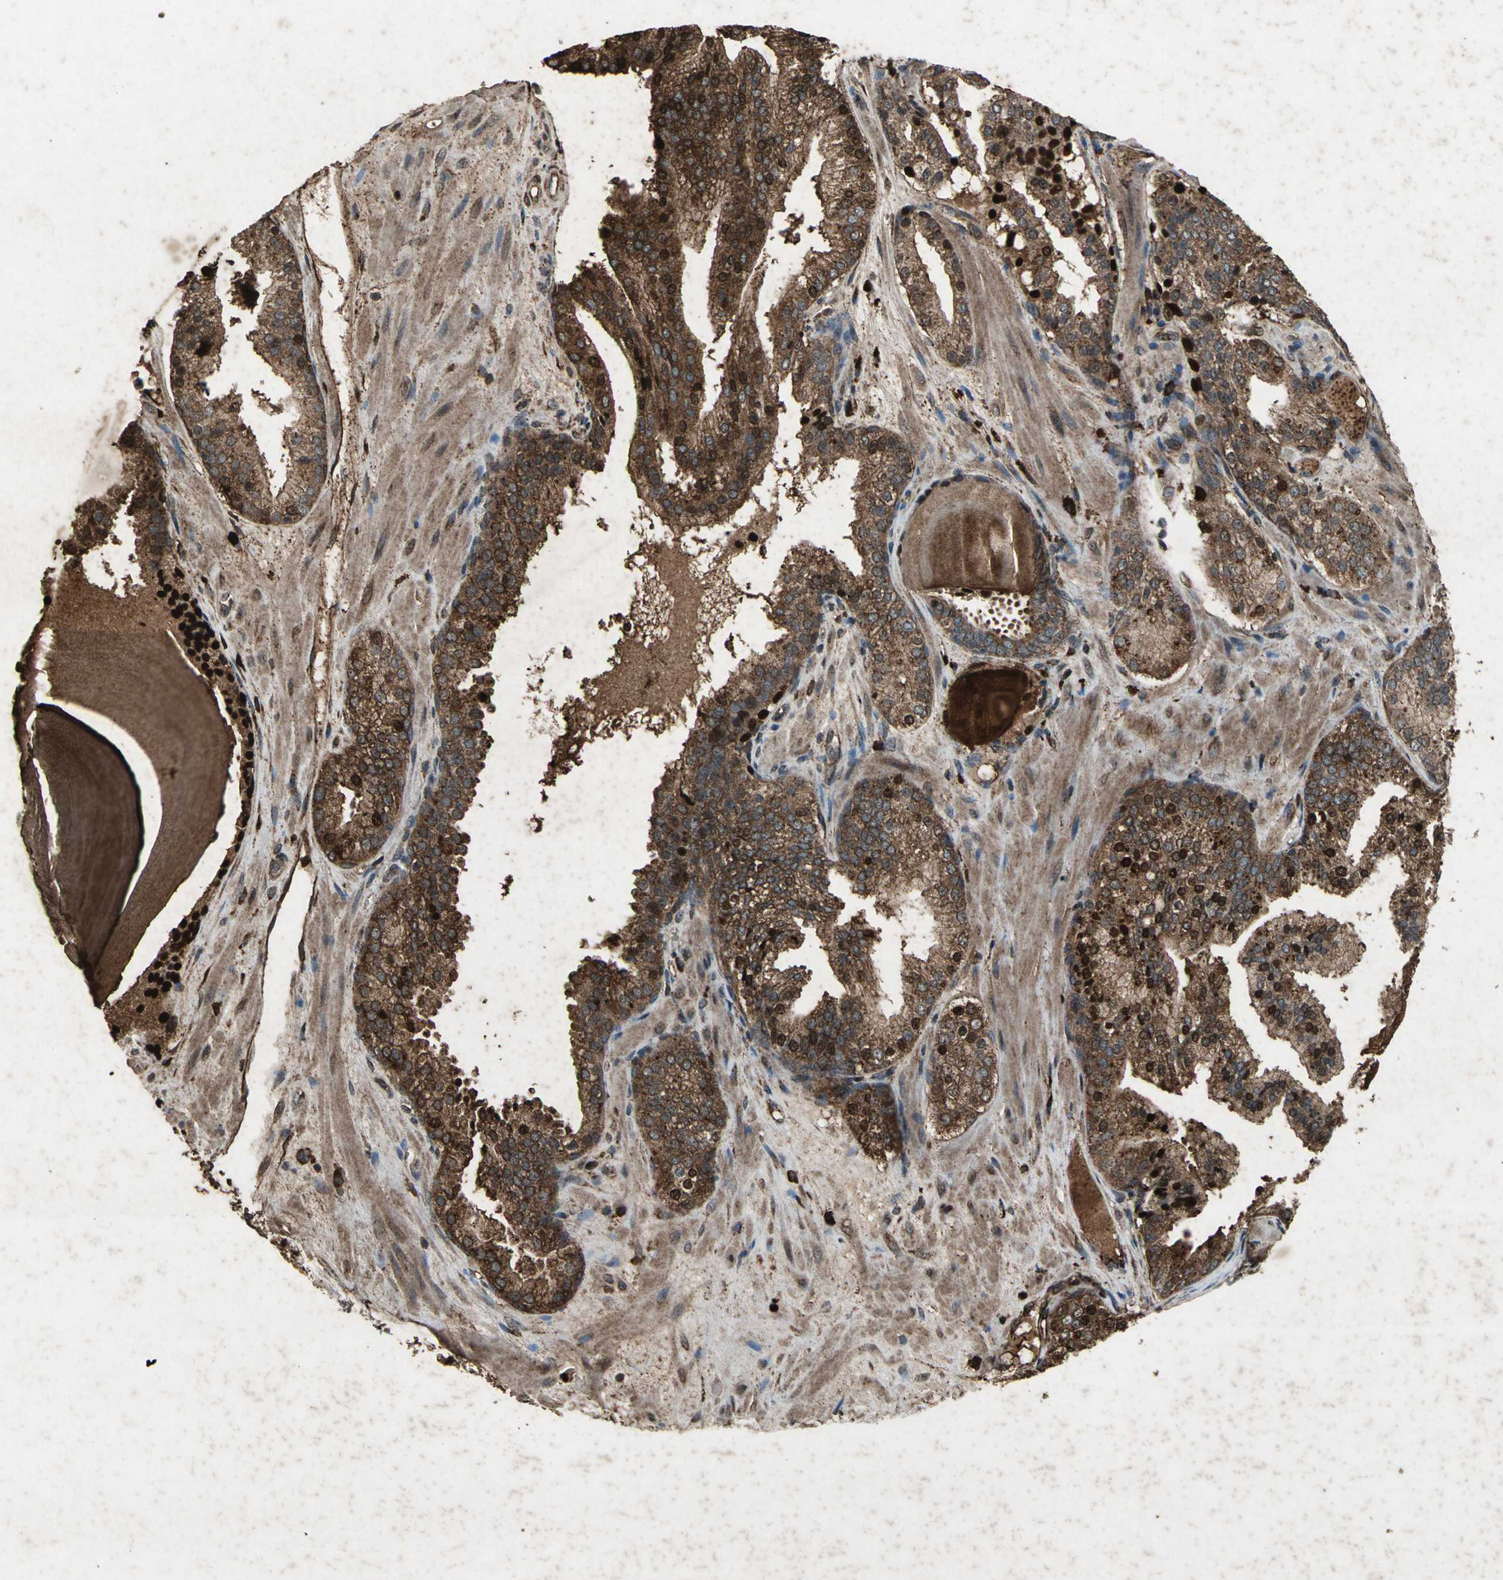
{"staining": {"intensity": "strong", "quantity": ">75%", "location": "cytoplasmic/membranous,nuclear"}, "tissue": "prostate cancer", "cell_type": "Tumor cells", "image_type": "cancer", "snomed": [{"axis": "morphology", "description": "Adenocarcinoma, High grade"}, {"axis": "topography", "description": "Prostate"}], "caption": "A brown stain shows strong cytoplasmic/membranous and nuclear expression of a protein in prostate cancer tumor cells.", "gene": "SEPTIN4", "patient": {"sex": "male", "age": 68}}